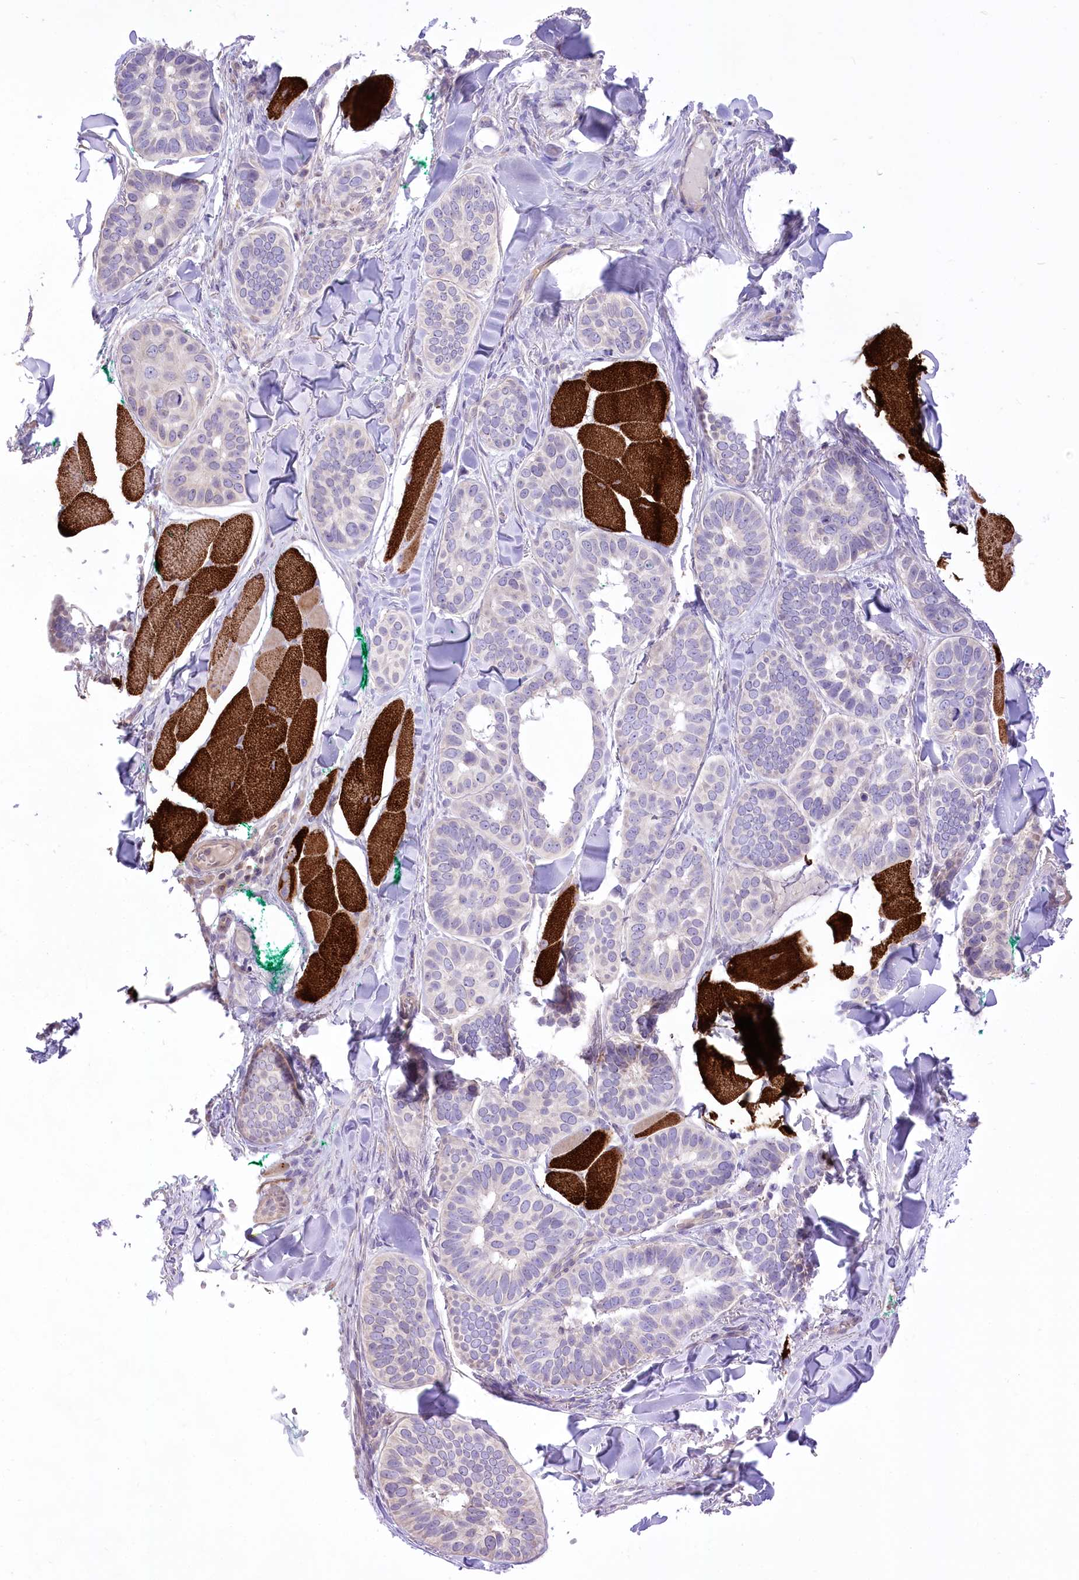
{"staining": {"intensity": "negative", "quantity": "none", "location": "none"}, "tissue": "skin cancer", "cell_type": "Tumor cells", "image_type": "cancer", "snomed": [{"axis": "morphology", "description": "Basal cell carcinoma"}, {"axis": "topography", "description": "Skin"}], "caption": "The IHC micrograph has no significant staining in tumor cells of skin cancer tissue.", "gene": "HELT", "patient": {"sex": "male", "age": 62}}